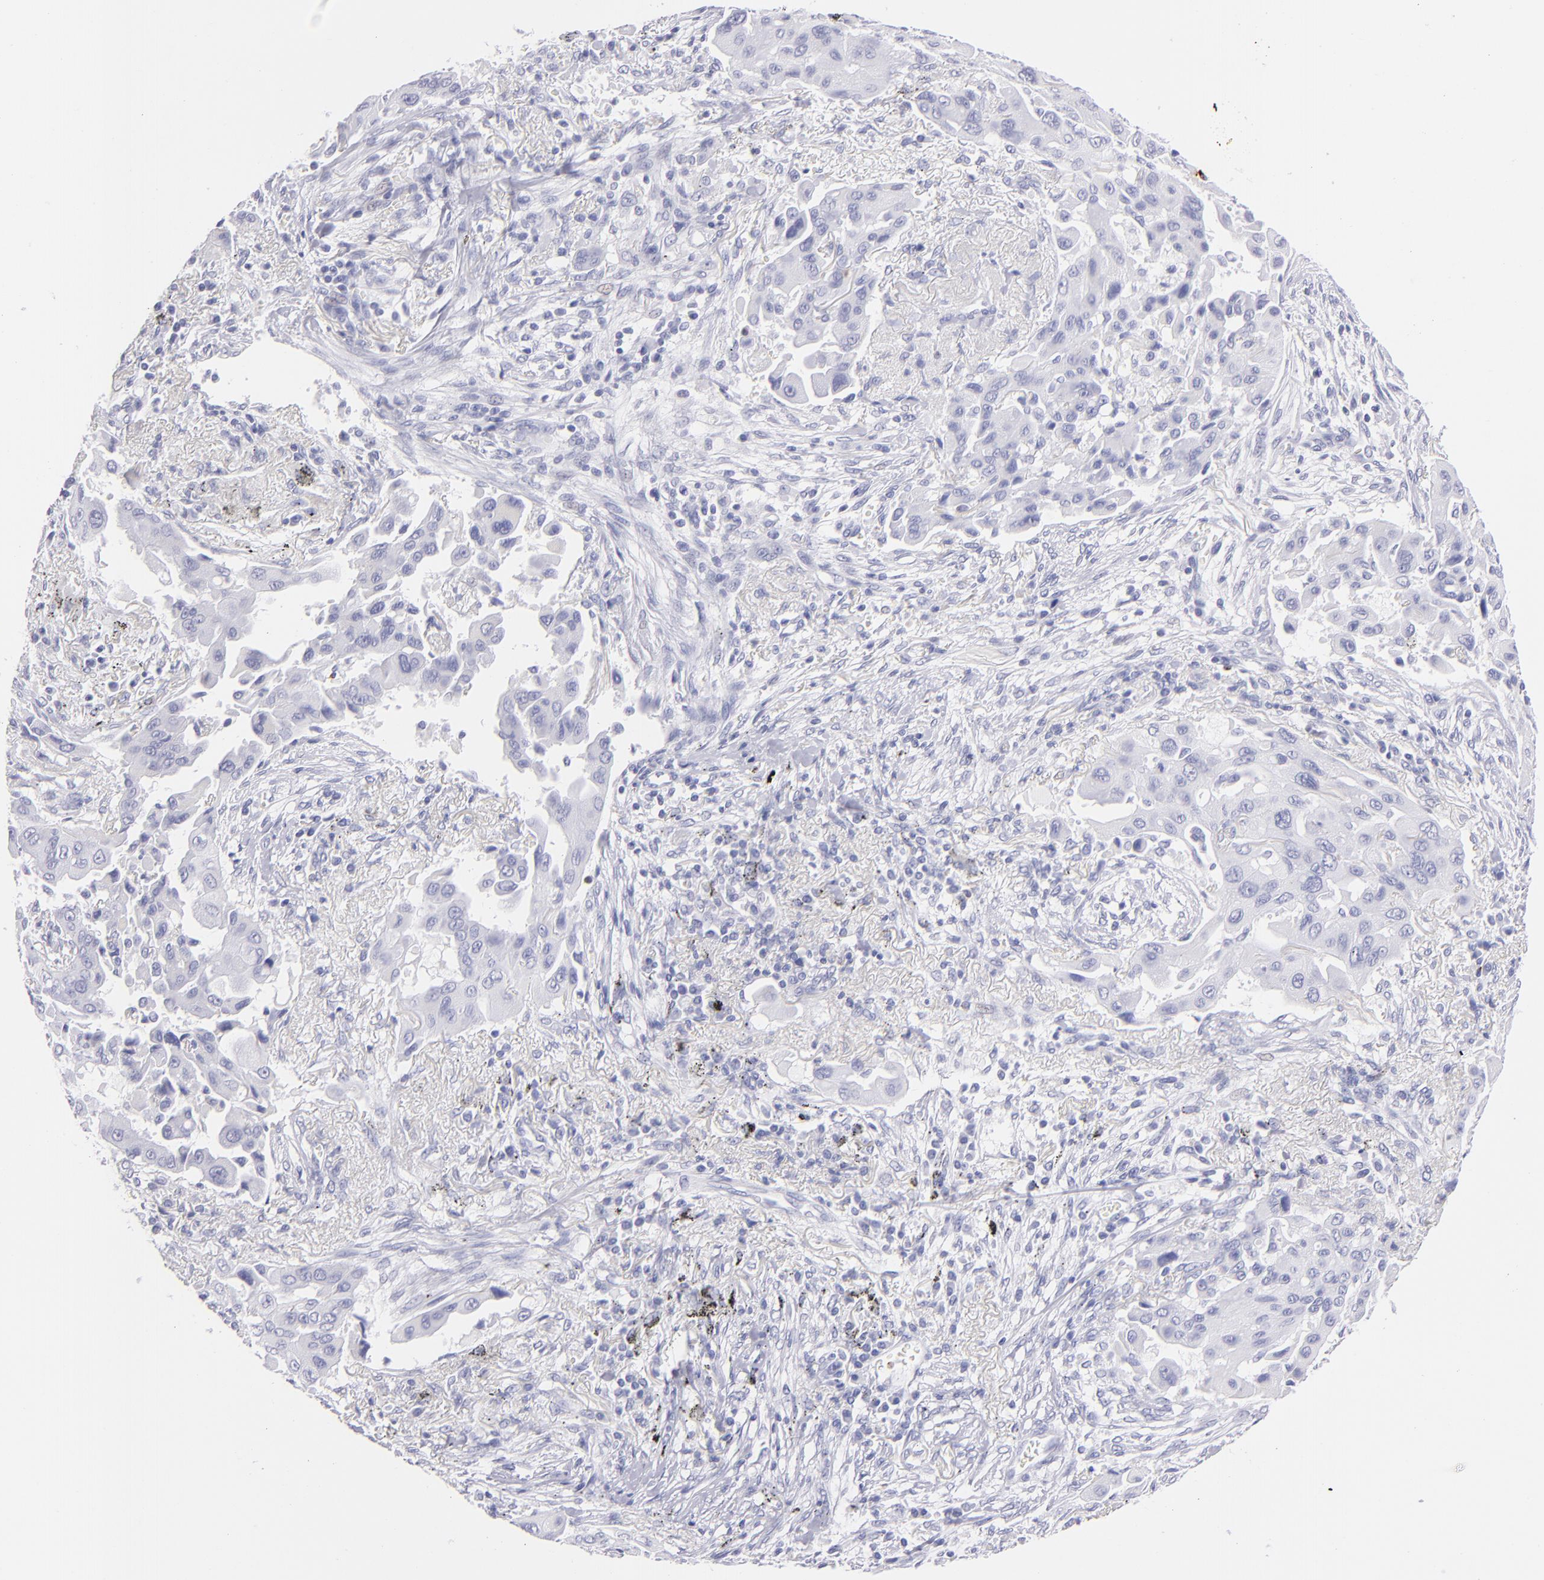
{"staining": {"intensity": "negative", "quantity": "none", "location": "none"}, "tissue": "lung cancer", "cell_type": "Tumor cells", "image_type": "cancer", "snomed": [{"axis": "morphology", "description": "Adenocarcinoma, NOS"}, {"axis": "topography", "description": "Lung"}], "caption": "An immunohistochemistry (IHC) histopathology image of lung adenocarcinoma is shown. There is no staining in tumor cells of lung adenocarcinoma.", "gene": "PRF1", "patient": {"sex": "male", "age": 68}}